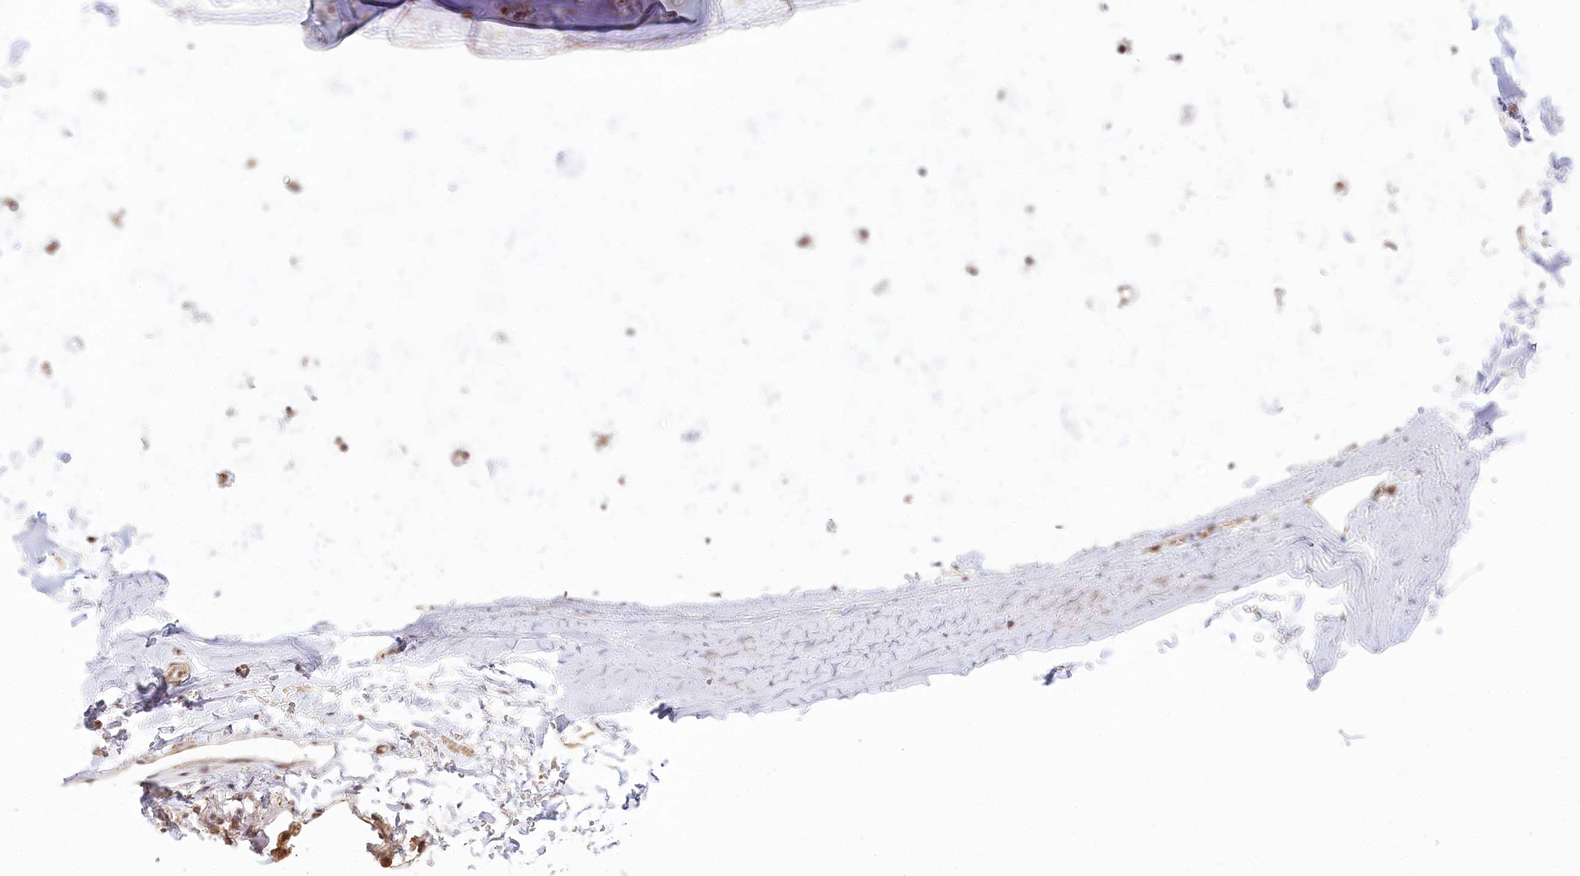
{"staining": {"intensity": "weak", "quantity": "<25%", "location": "cytoplasmic/membranous"}, "tissue": "adipose tissue", "cell_type": "Adipocytes", "image_type": "normal", "snomed": [{"axis": "morphology", "description": "Normal tissue, NOS"}, {"axis": "topography", "description": "Lymph node"}, {"axis": "topography", "description": "Bronchus"}], "caption": "Photomicrograph shows no significant protein expression in adipocytes of normal adipose tissue.", "gene": "CEP70", "patient": {"sex": "male", "age": 63}}